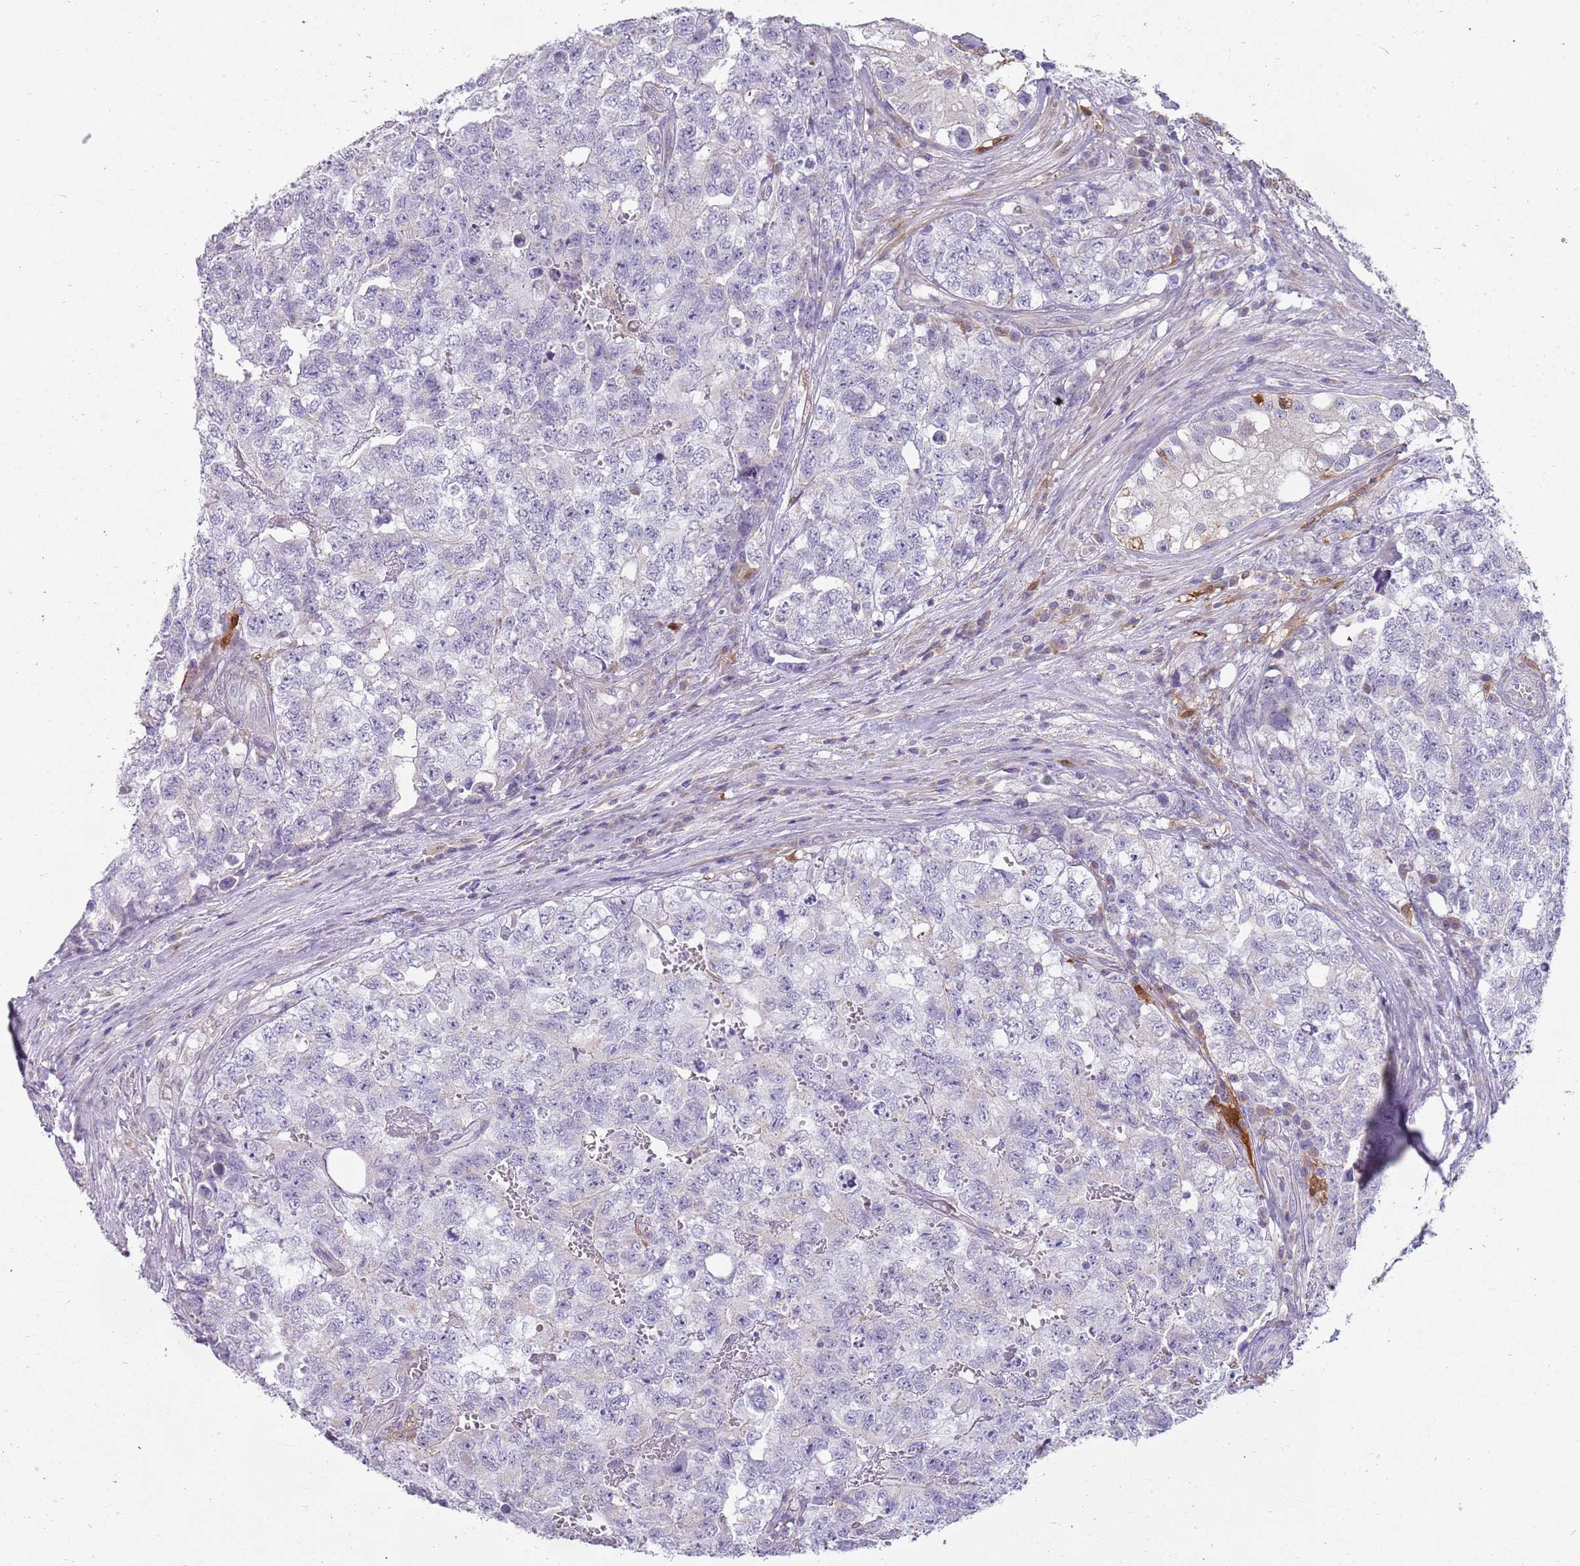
{"staining": {"intensity": "negative", "quantity": "none", "location": "none"}, "tissue": "testis cancer", "cell_type": "Tumor cells", "image_type": "cancer", "snomed": [{"axis": "morphology", "description": "Carcinoma, Embryonal, NOS"}, {"axis": "topography", "description": "Testis"}], "caption": "Immunohistochemistry (IHC) of human testis cancer reveals no staining in tumor cells. (Brightfield microscopy of DAB immunohistochemistry at high magnification).", "gene": "DIPK1C", "patient": {"sex": "male", "age": 31}}